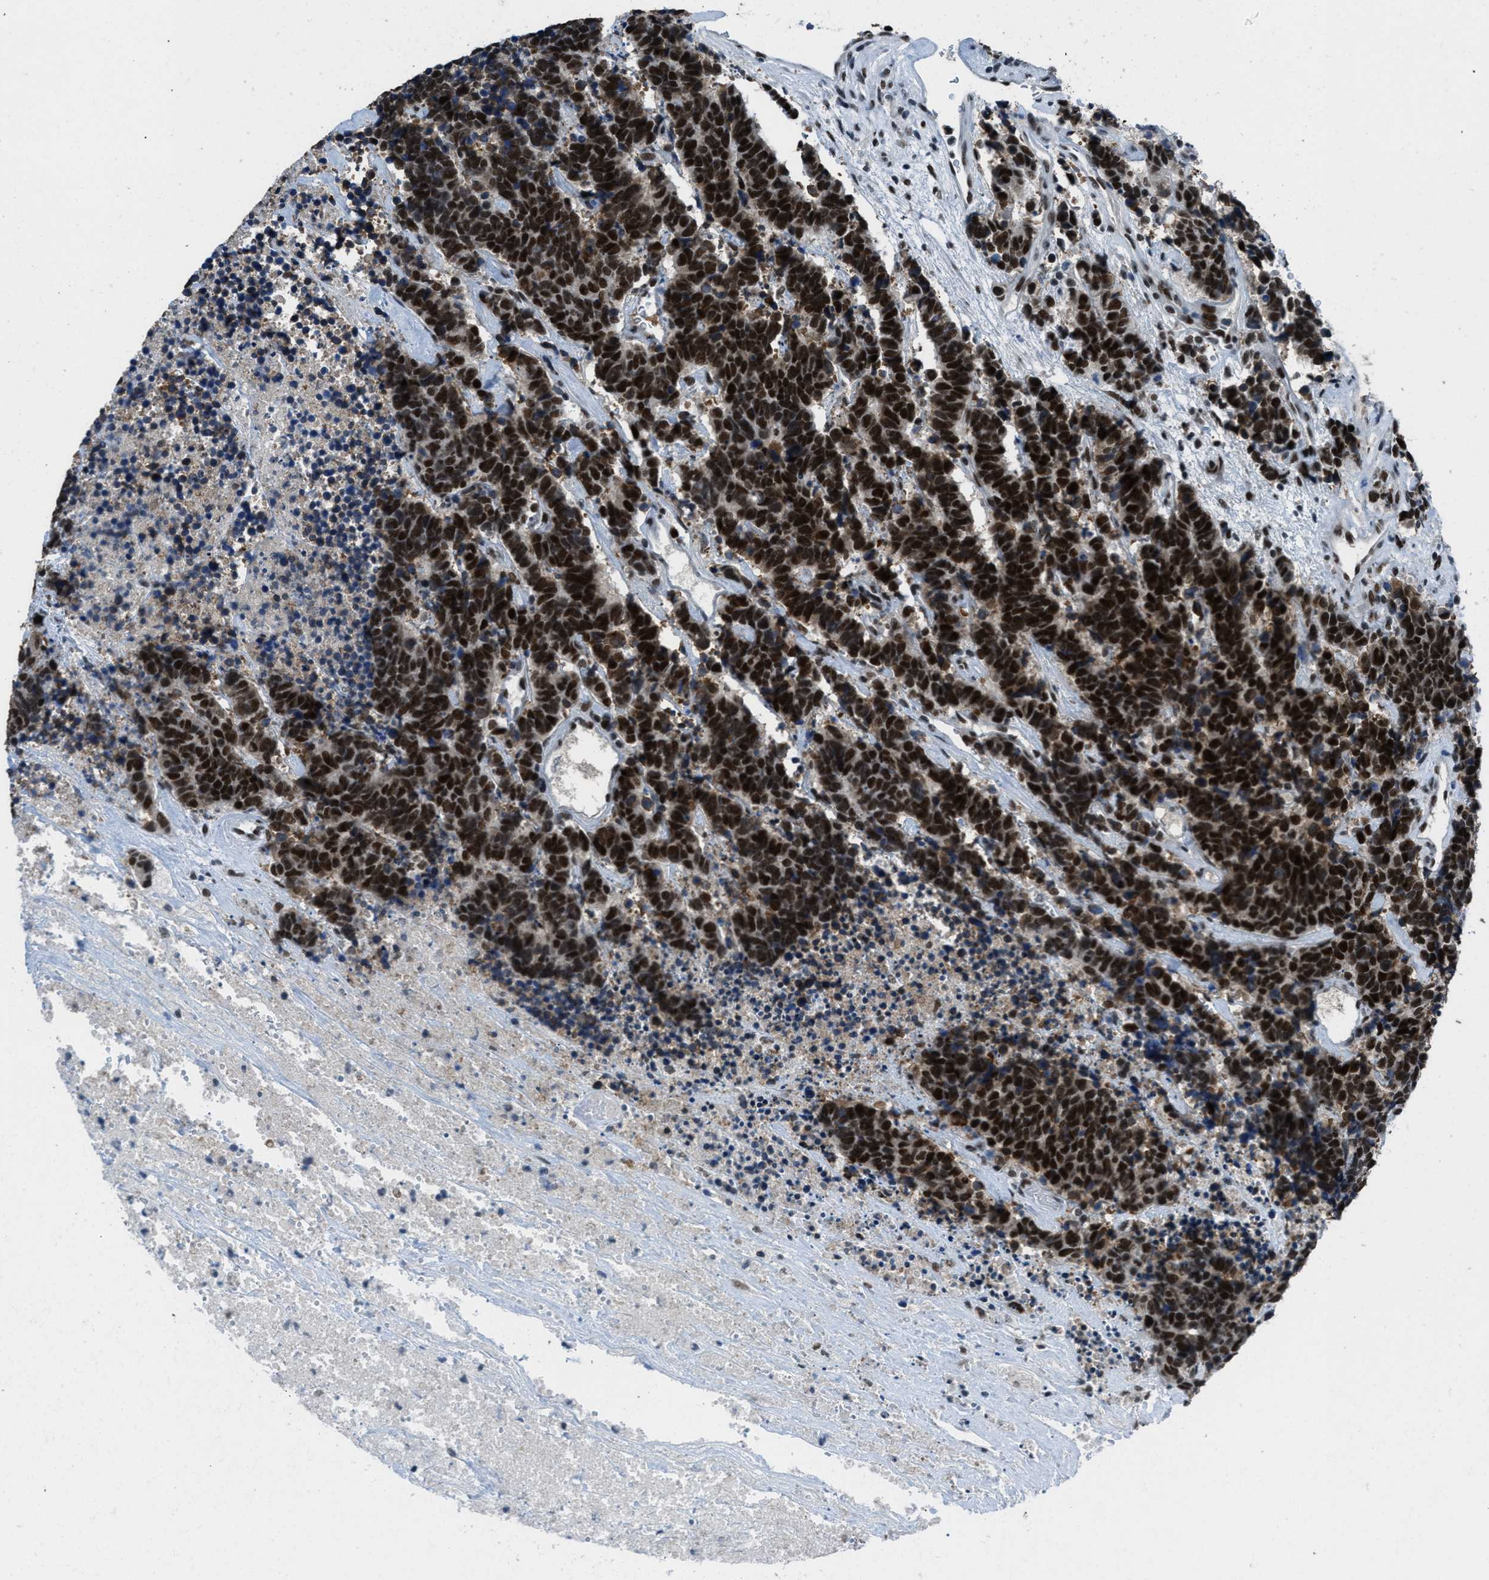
{"staining": {"intensity": "strong", "quantity": ">75%", "location": "nuclear"}, "tissue": "carcinoid", "cell_type": "Tumor cells", "image_type": "cancer", "snomed": [{"axis": "morphology", "description": "Carcinoma, NOS"}, {"axis": "morphology", "description": "Carcinoid, malignant, NOS"}, {"axis": "topography", "description": "Urinary bladder"}], "caption": "Immunohistochemistry (IHC) image of neoplastic tissue: human carcinoid (malignant) stained using immunohistochemistry exhibits high levels of strong protein expression localized specifically in the nuclear of tumor cells, appearing as a nuclear brown color.", "gene": "GATAD2B", "patient": {"sex": "male", "age": 57}}